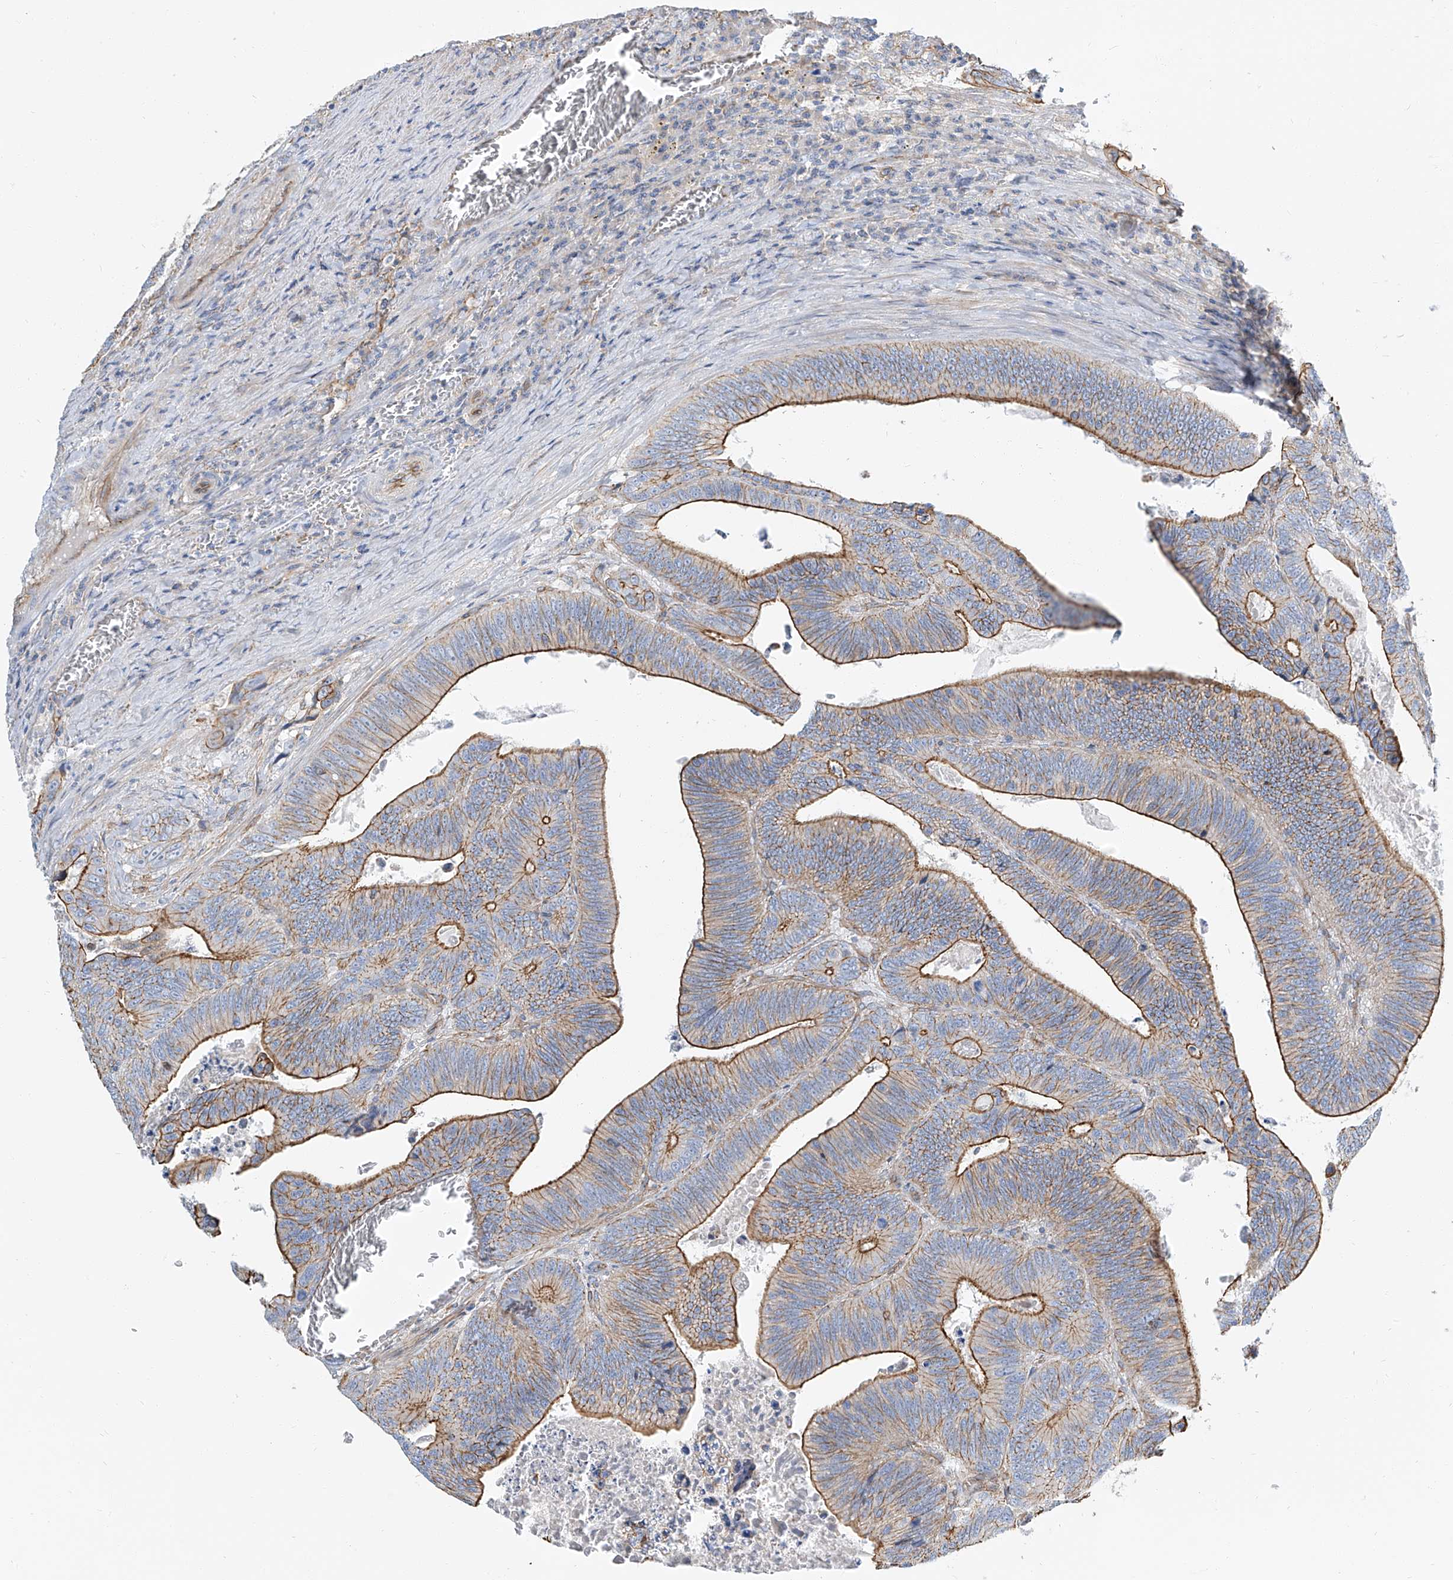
{"staining": {"intensity": "strong", "quantity": ">75%", "location": "cytoplasmic/membranous"}, "tissue": "colorectal cancer", "cell_type": "Tumor cells", "image_type": "cancer", "snomed": [{"axis": "morphology", "description": "Inflammation, NOS"}, {"axis": "morphology", "description": "Adenocarcinoma, NOS"}, {"axis": "topography", "description": "Colon"}], "caption": "This micrograph demonstrates immunohistochemistry (IHC) staining of adenocarcinoma (colorectal), with high strong cytoplasmic/membranous staining in approximately >75% of tumor cells.", "gene": "TXLNB", "patient": {"sex": "male", "age": 72}}